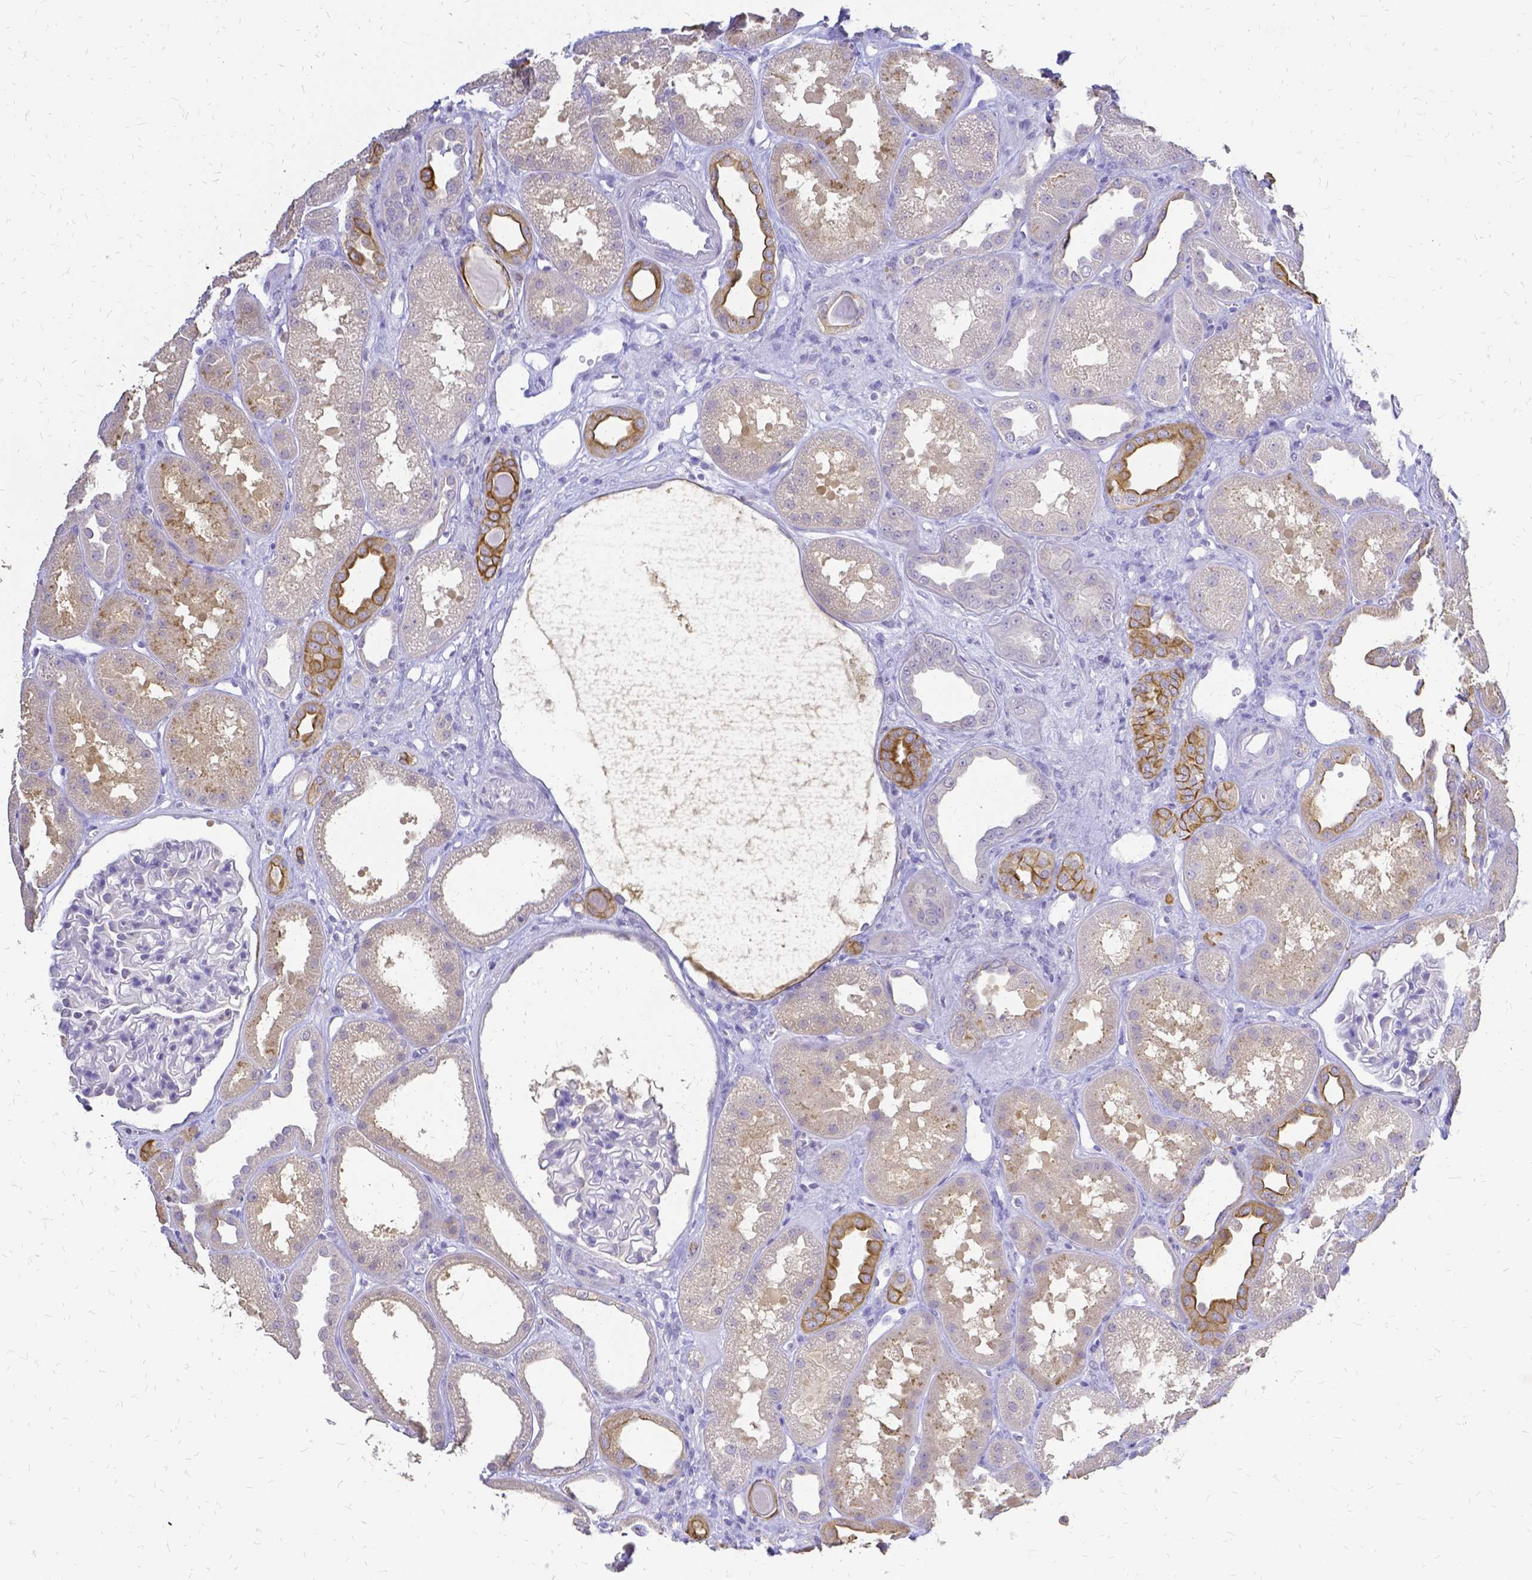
{"staining": {"intensity": "negative", "quantity": "none", "location": "none"}, "tissue": "kidney", "cell_type": "Cells in glomeruli", "image_type": "normal", "snomed": [{"axis": "morphology", "description": "Normal tissue, NOS"}, {"axis": "topography", "description": "Kidney"}], "caption": "A histopathology image of human kidney is negative for staining in cells in glomeruli. Brightfield microscopy of immunohistochemistry (IHC) stained with DAB (brown) and hematoxylin (blue), captured at high magnification.", "gene": "CIB1", "patient": {"sex": "male", "age": 61}}